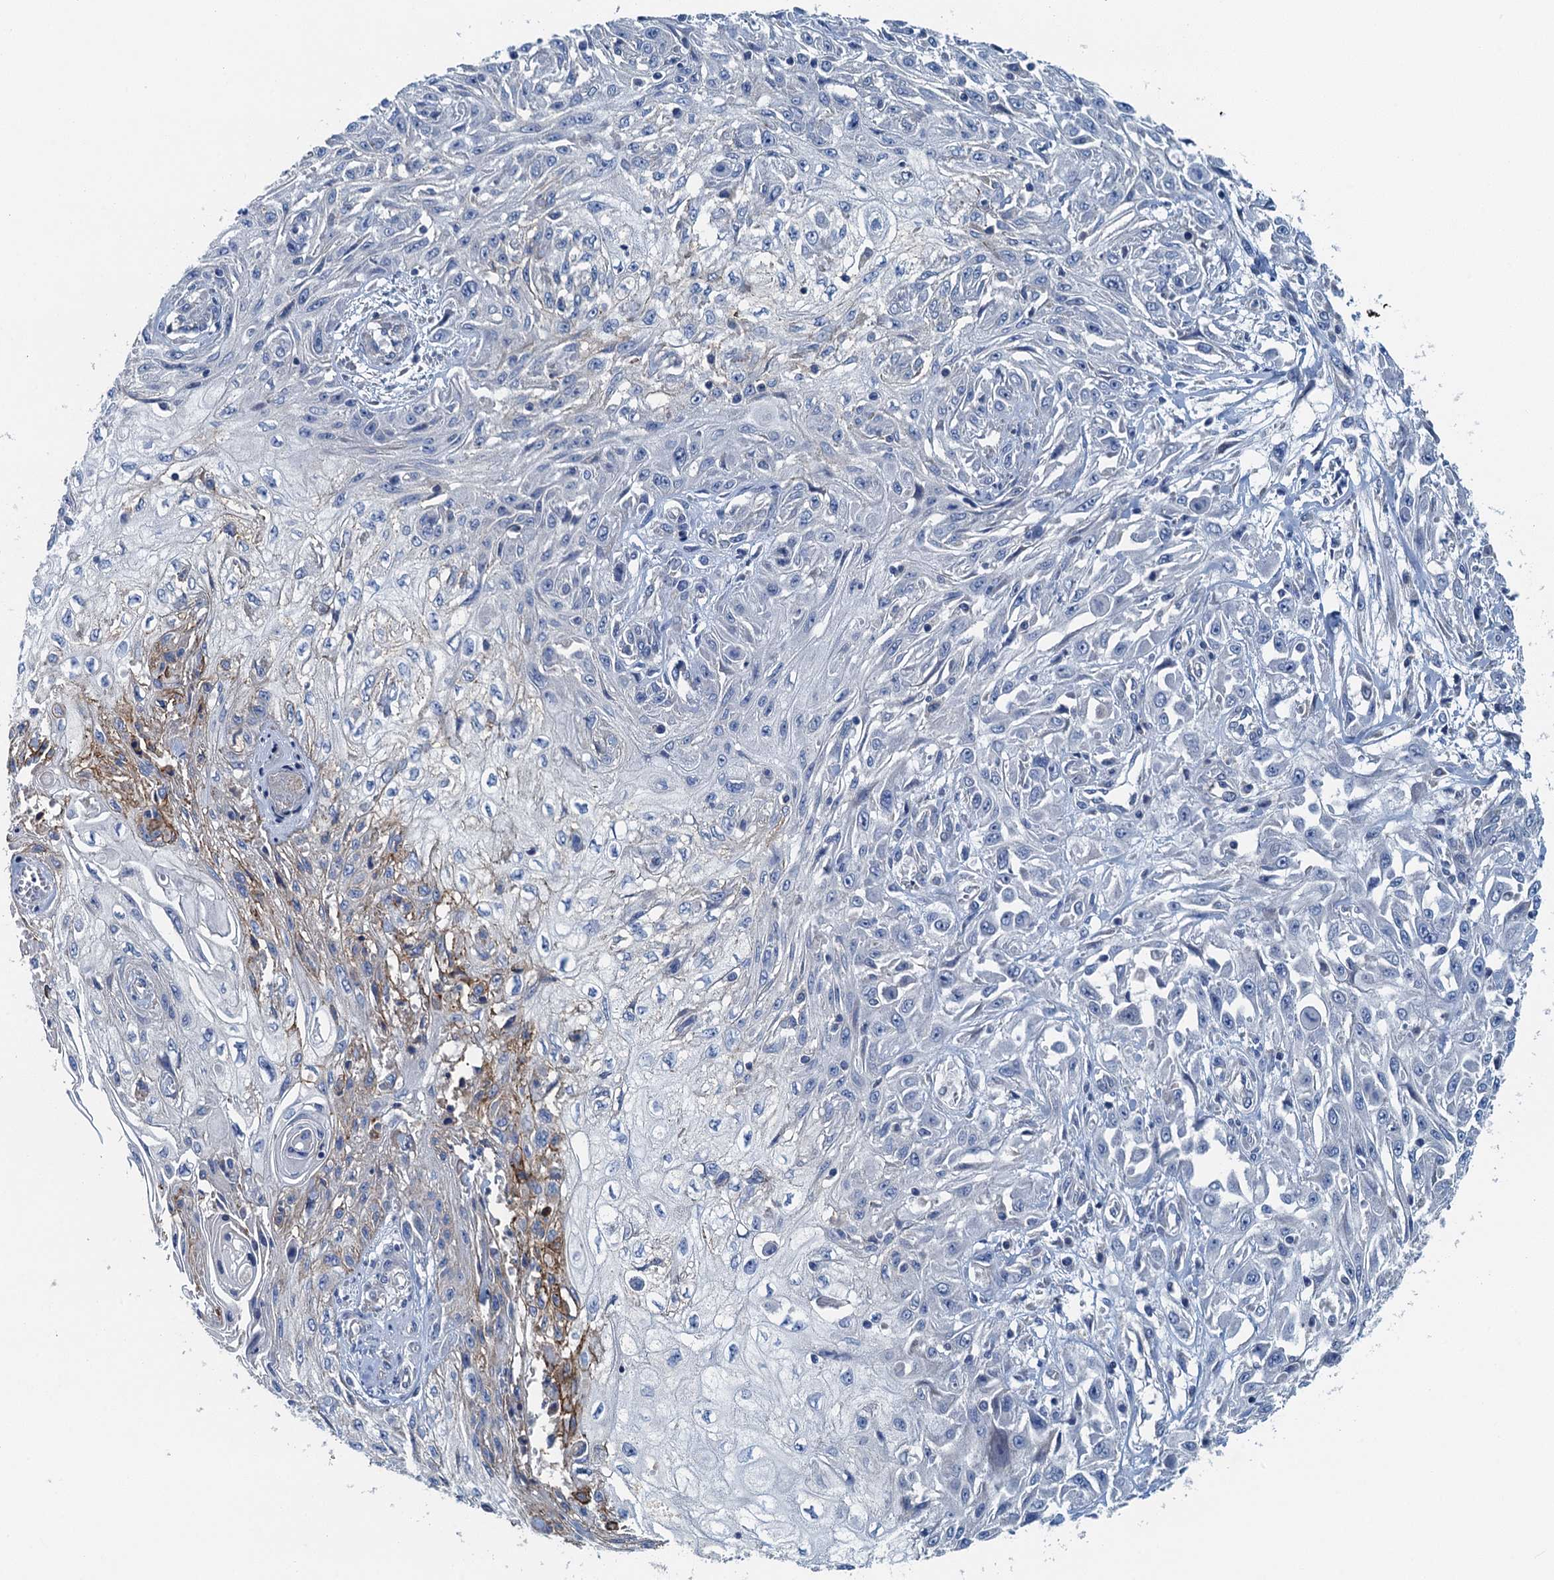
{"staining": {"intensity": "negative", "quantity": "none", "location": "none"}, "tissue": "skin cancer", "cell_type": "Tumor cells", "image_type": "cancer", "snomed": [{"axis": "morphology", "description": "Squamous cell carcinoma, NOS"}, {"axis": "morphology", "description": "Squamous cell carcinoma, metastatic, NOS"}, {"axis": "topography", "description": "Skin"}, {"axis": "topography", "description": "Lymph node"}], "caption": "A histopathology image of skin metastatic squamous cell carcinoma stained for a protein reveals no brown staining in tumor cells. (Immunohistochemistry, brightfield microscopy, high magnification).", "gene": "PPP1R14D", "patient": {"sex": "male", "age": 75}}